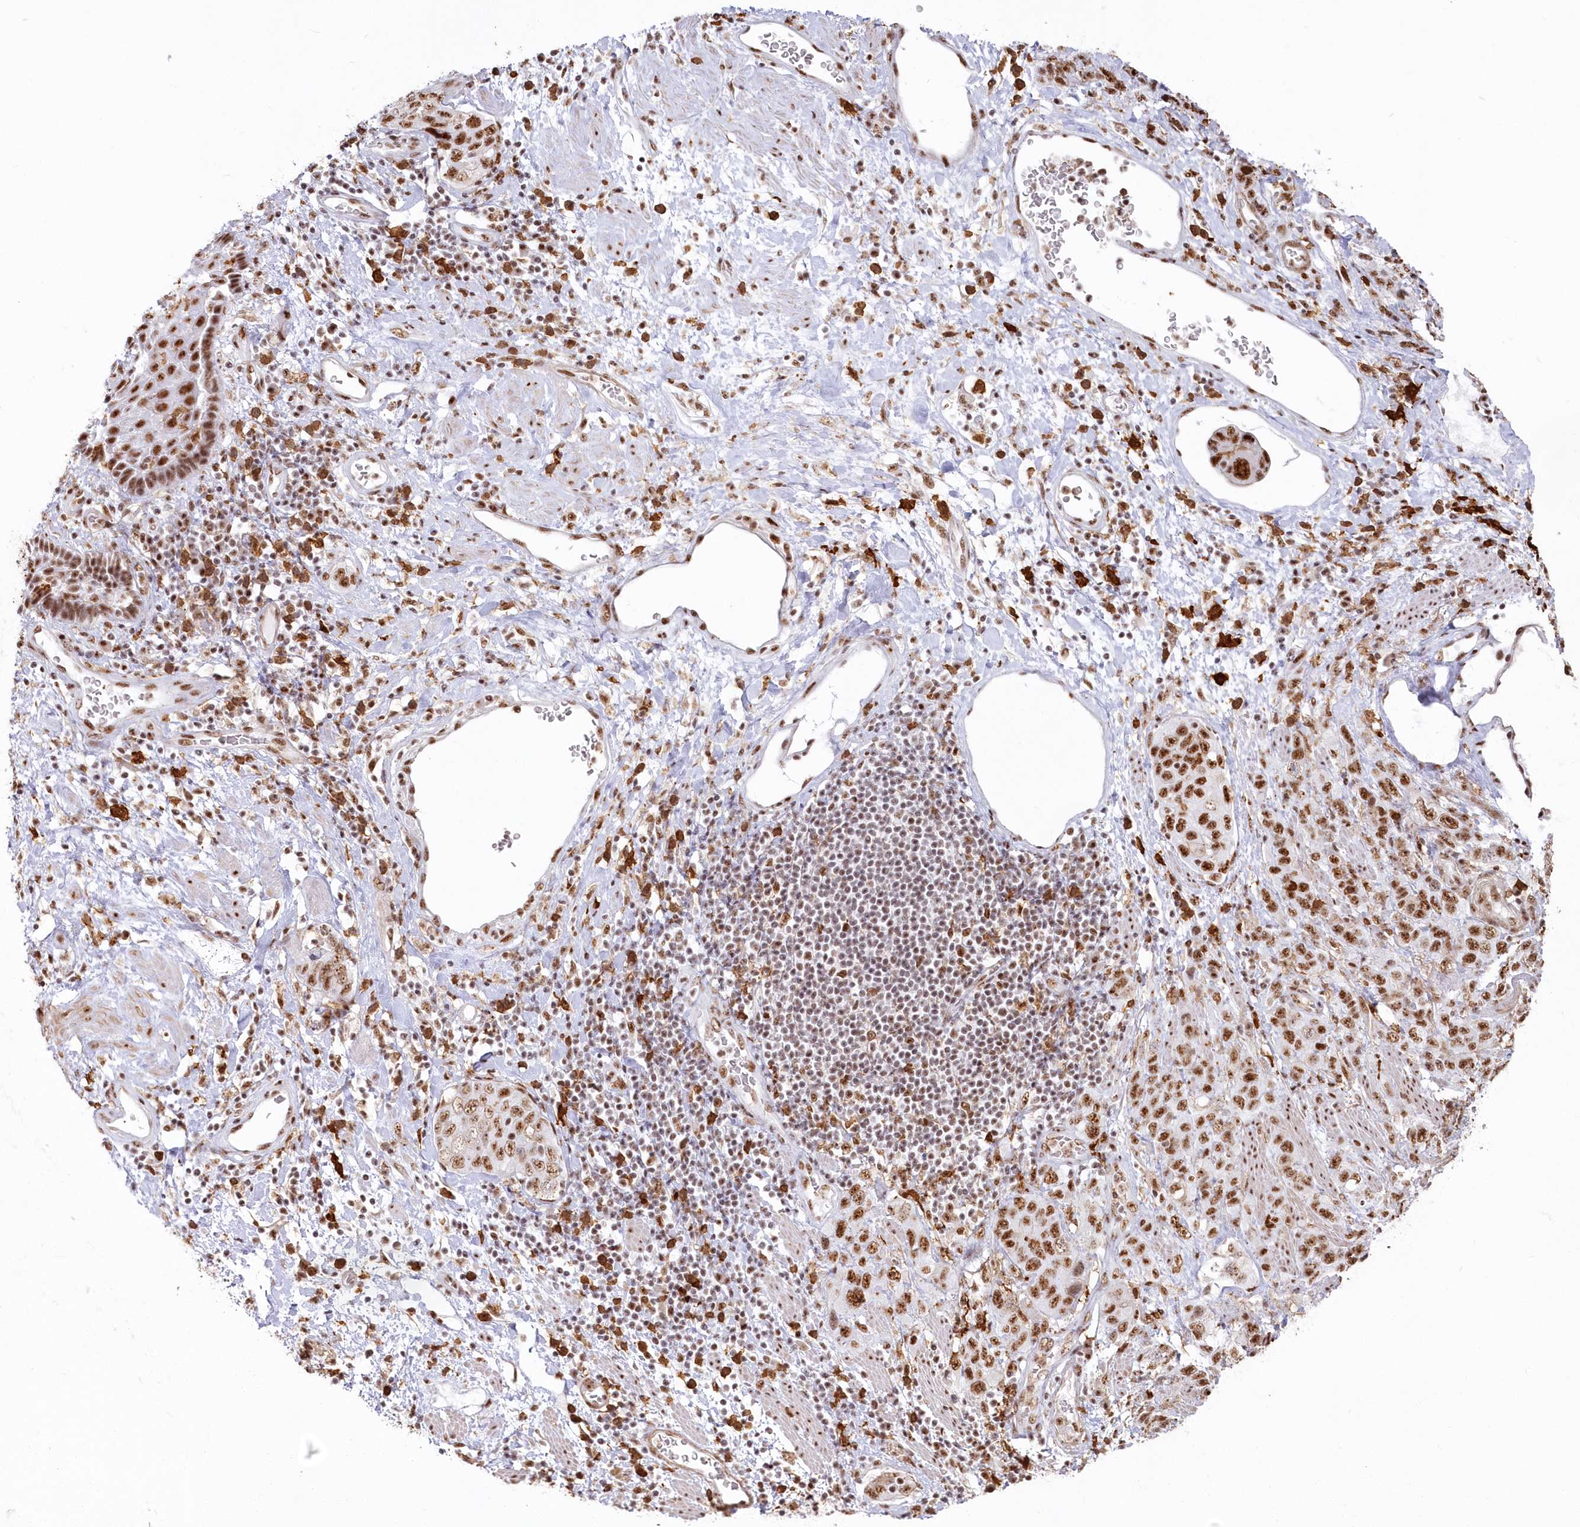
{"staining": {"intensity": "strong", "quantity": ">75%", "location": "nuclear"}, "tissue": "stomach cancer", "cell_type": "Tumor cells", "image_type": "cancer", "snomed": [{"axis": "morphology", "description": "Adenocarcinoma, NOS"}, {"axis": "topography", "description": "Stomach"}], "caption": "The immunohistochemical stain labels strong nuclear staining in tumor cells of stomach adenocarcinoma tissue. (DAB (3,3'-diaminobenzidine) = brown stain, brightfield microscopy at high magnification).", "gene": "DDX46", "patient": {"sex": "male", "age": 48}}